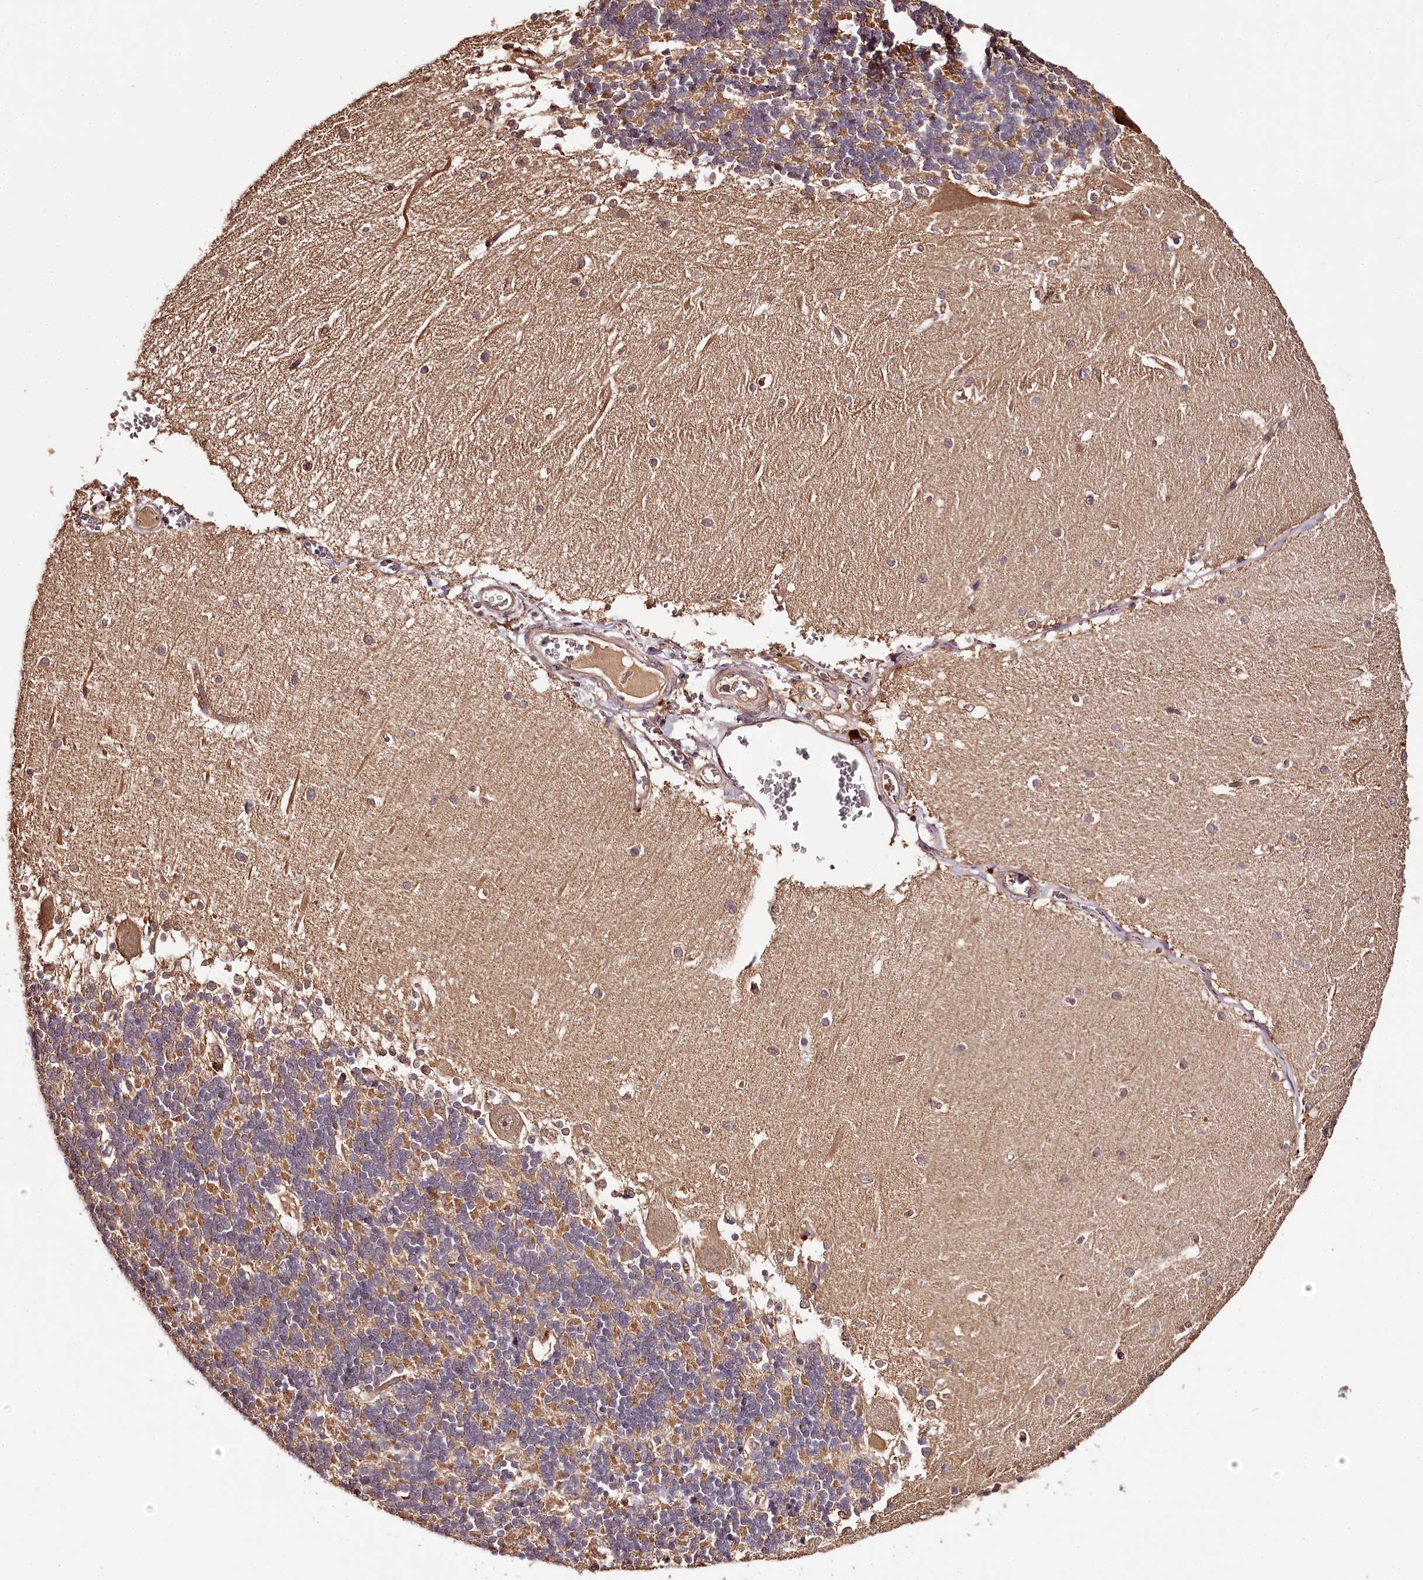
{"staining": {"intensity": "moderate", "quantity": "<25%", "location": "cytoplasmic/membranous"}, "tissue": "cerebellum", "cell_type": "Cells in granular layer", "image_type": "normal", "snomed": [{"axis": "morphology", "description": "Normal tissue, NOS"}, {"axis": "topography", "description": "Cerebellum"}], "caption": "Moderate cytoplasmic/membranous positivity for a protein is identified in approximately <25% of cells in granular layer of benign cerebellum using IHC.", "gene": "TTC12", "patient": {"sex": "male", "age": 37}}